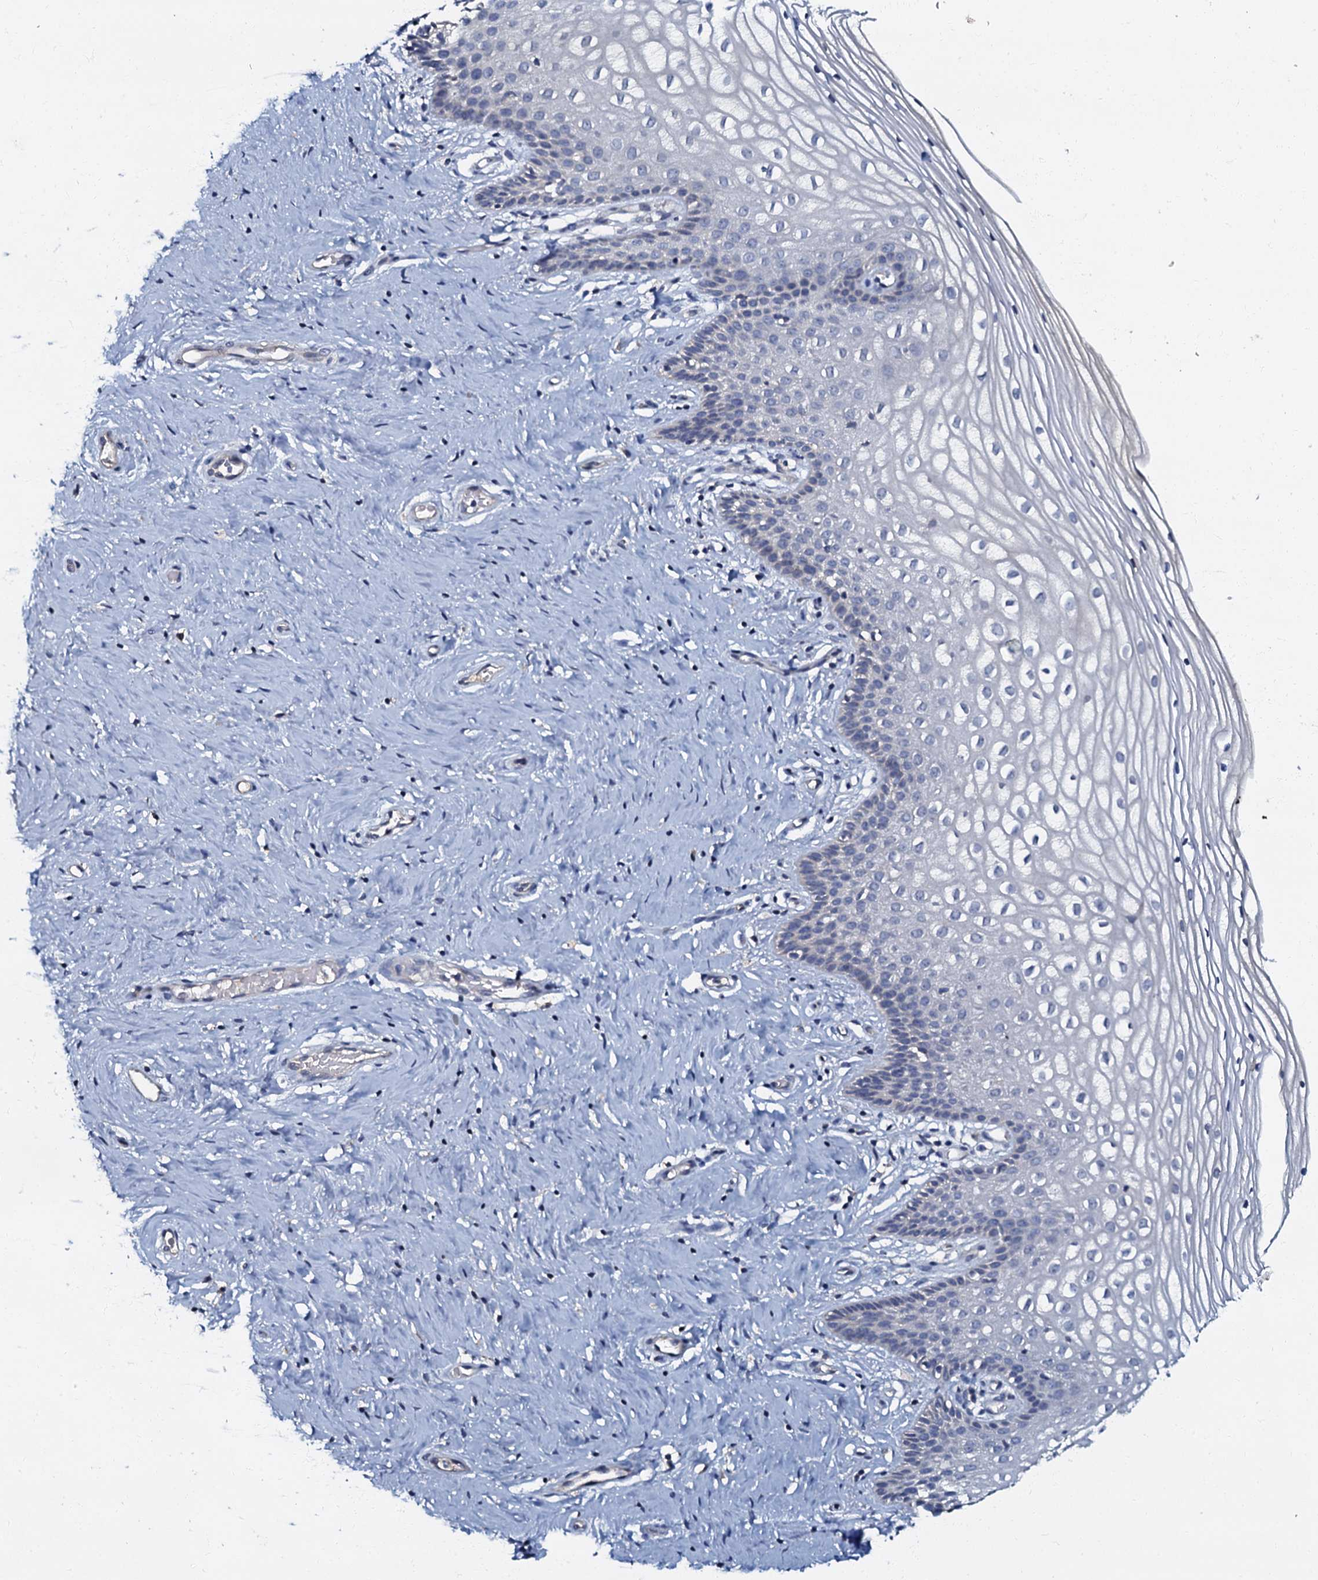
{"staining": {"intensity": "negative", "quantity": "none", "location": "none"}, "tissue": "cervix", "cell_type": "Glandular cells", "image_type": "normal", "snomed": [{"axis": "morphology", "description": "Normal tissue, NOS"}, {"axis": "topography", "description": "Cervix"}], "caption": "An IHC histopathology image of unremarkable cervix is shown. There is no staining in glandular cells of cervix.", "gene": "OLAH", "patient": {"sex": "female", "age": 33}}